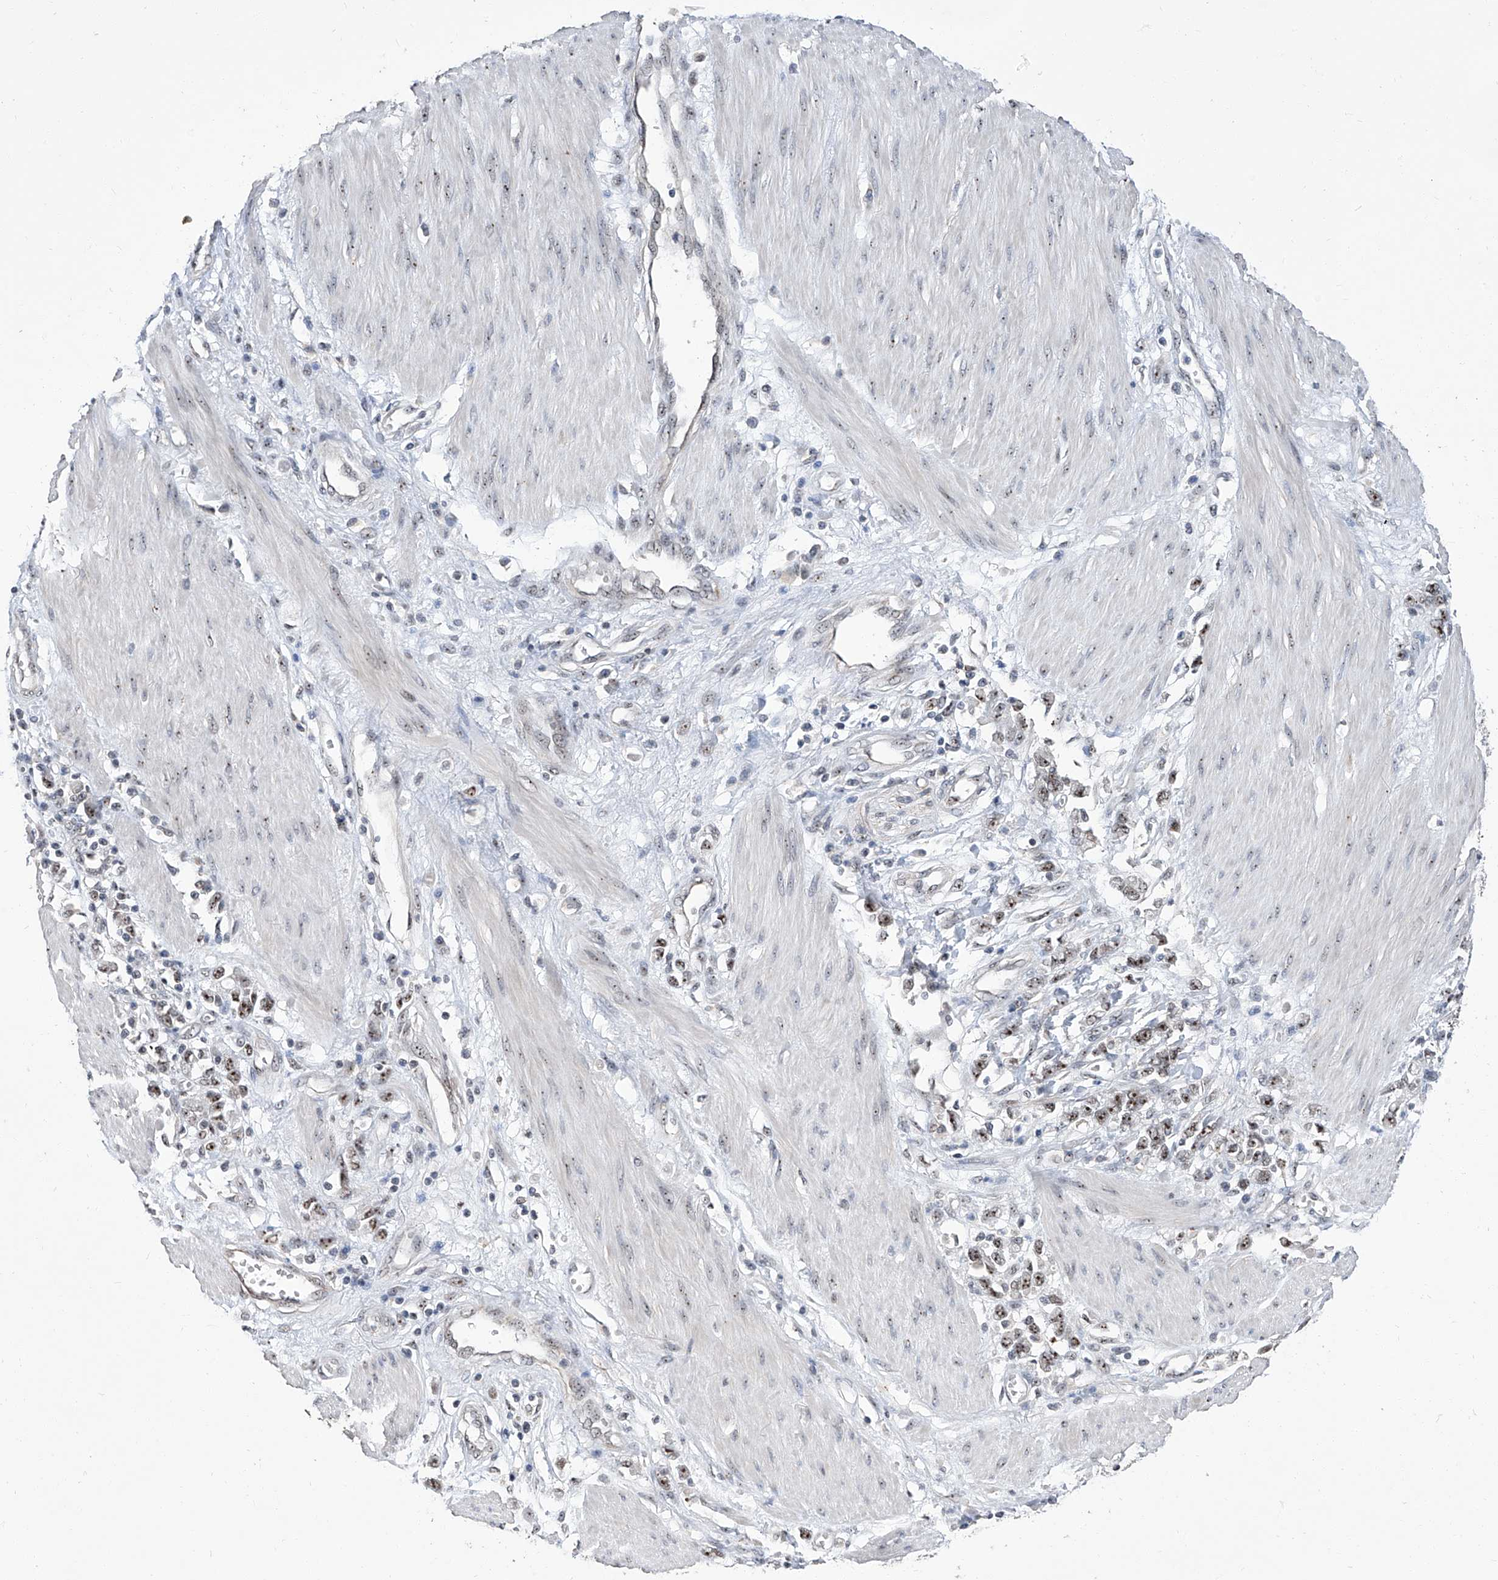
{"staining": {"intensity": "moderate", "quantity": ">75%", "location": "nuclear"}, "tissue": "stomach cancer", "cell_type": "Tumor cells", "image_type": "cancer", "snomed": [{"axis": "morphology", "description": "Adenocarcinoma, NOS"}, {"axis": "topography", "description": "Stomach"}], "caption": "Immunohistochemistry staining of stomach cancer (adenocarcinoma), which reveals medium levels of moderate nuclear staining in approximately >75% of tumor cells indicating moderate nuclear protein staining. The staining was performed using DAB (3,3'-diaminobenzidine) (brown) for protein detection and nuclei were counterstained in hematoxylin (blue).", "gene": "CMTR1", "patient": {"sex": "female", "age": 76}}